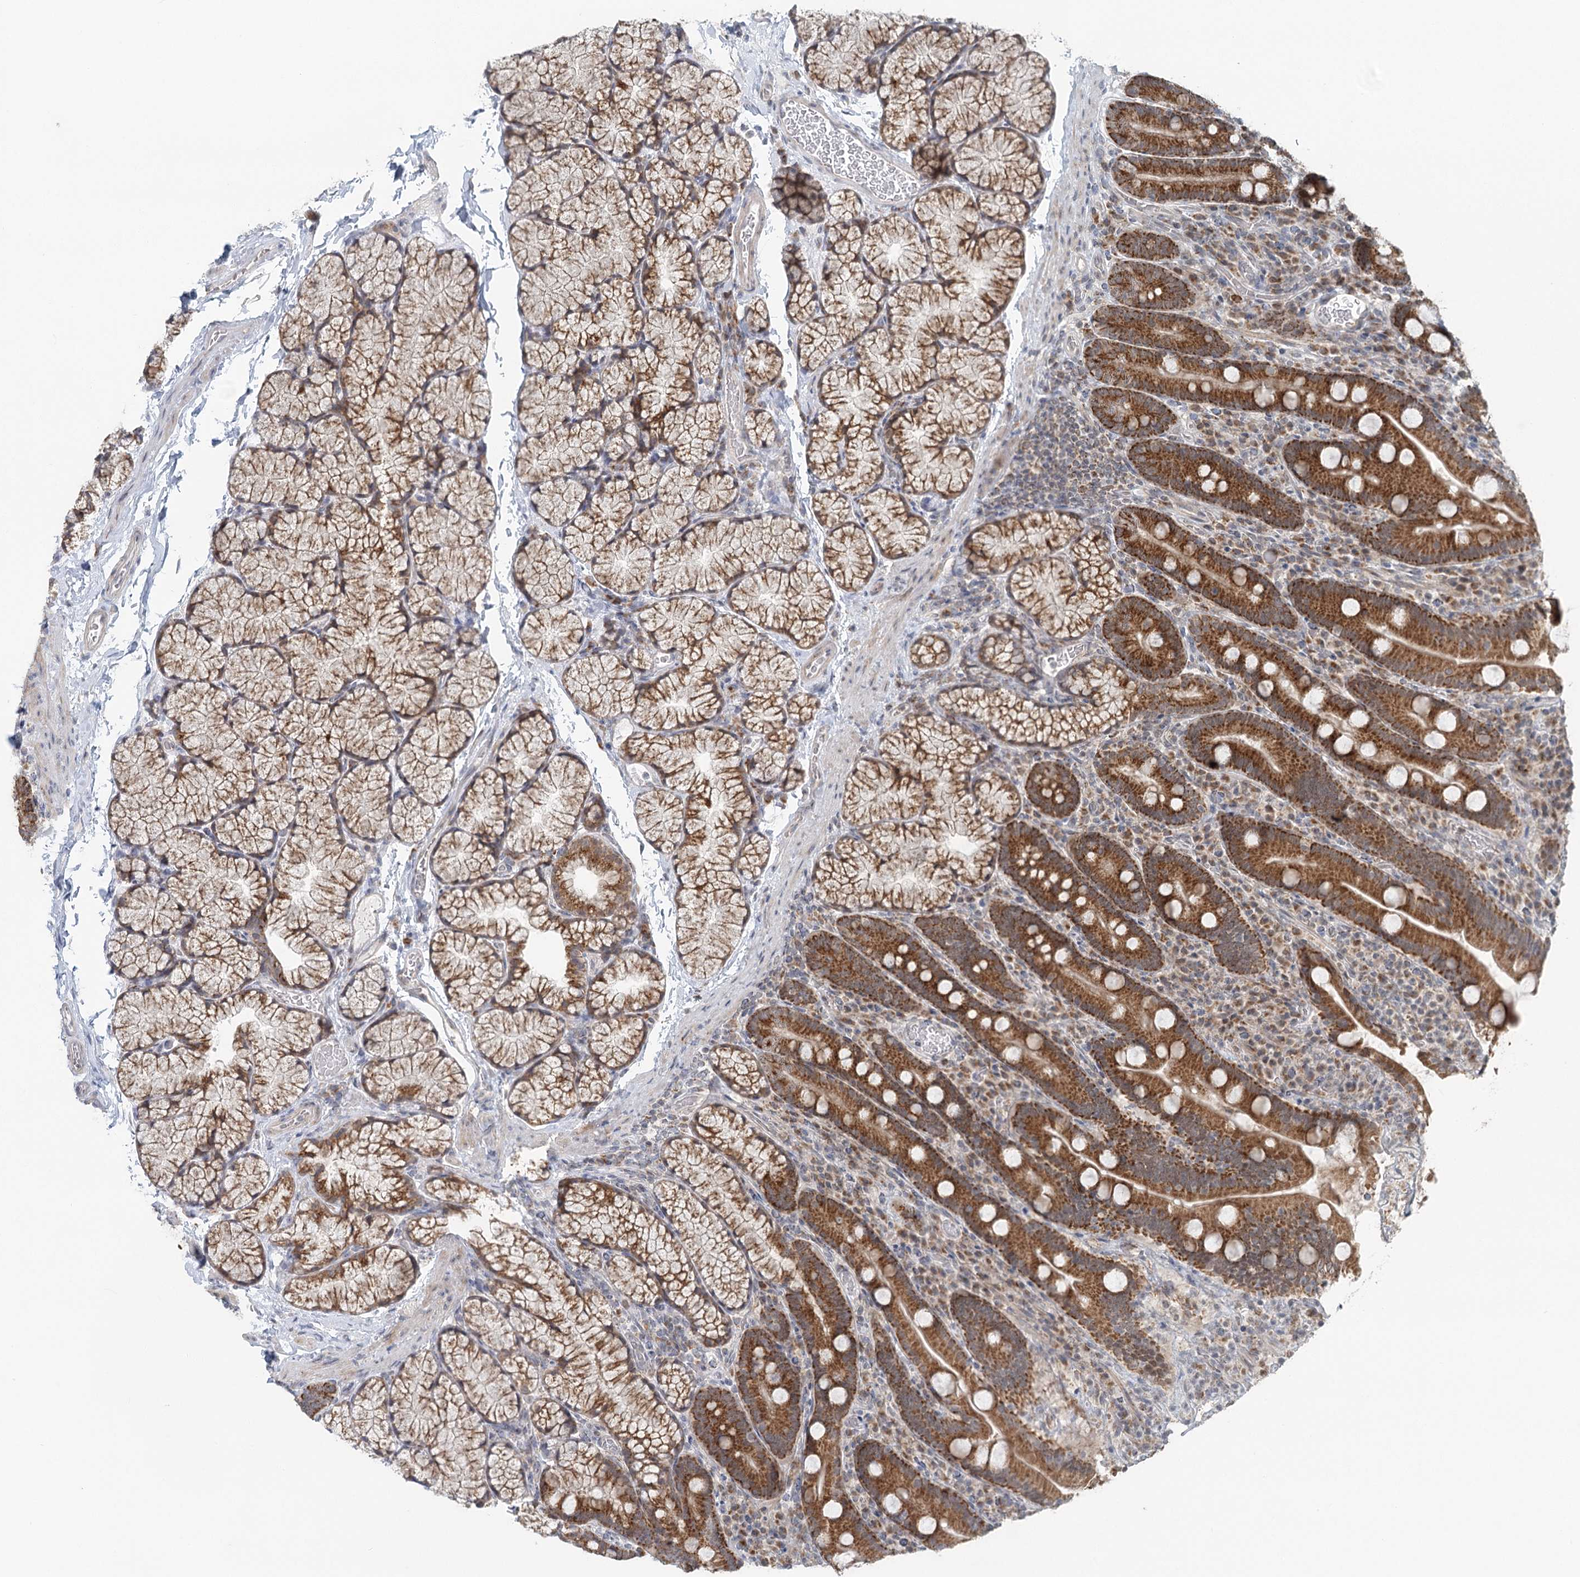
{"staining": {"intensity": "strong", "quantity": ">75%", "location": "cytoplasmic/membranous"}, "tissue": "duodenum", "cell_type": "Glandular cells", "image_type": "normal", "snomed": [{"axis": "morphology", "description": "Normal tissue, NOS"}, {"axis": "topography", "description": "Duodenum"}], "caption": "Glandular cells reveal high levels of strong cytoplasmic/membranous expression in approximately >75% of cells in benign duodenum.", "gene": "RNF150", "patient": {"sex": "male", "age": 35}}